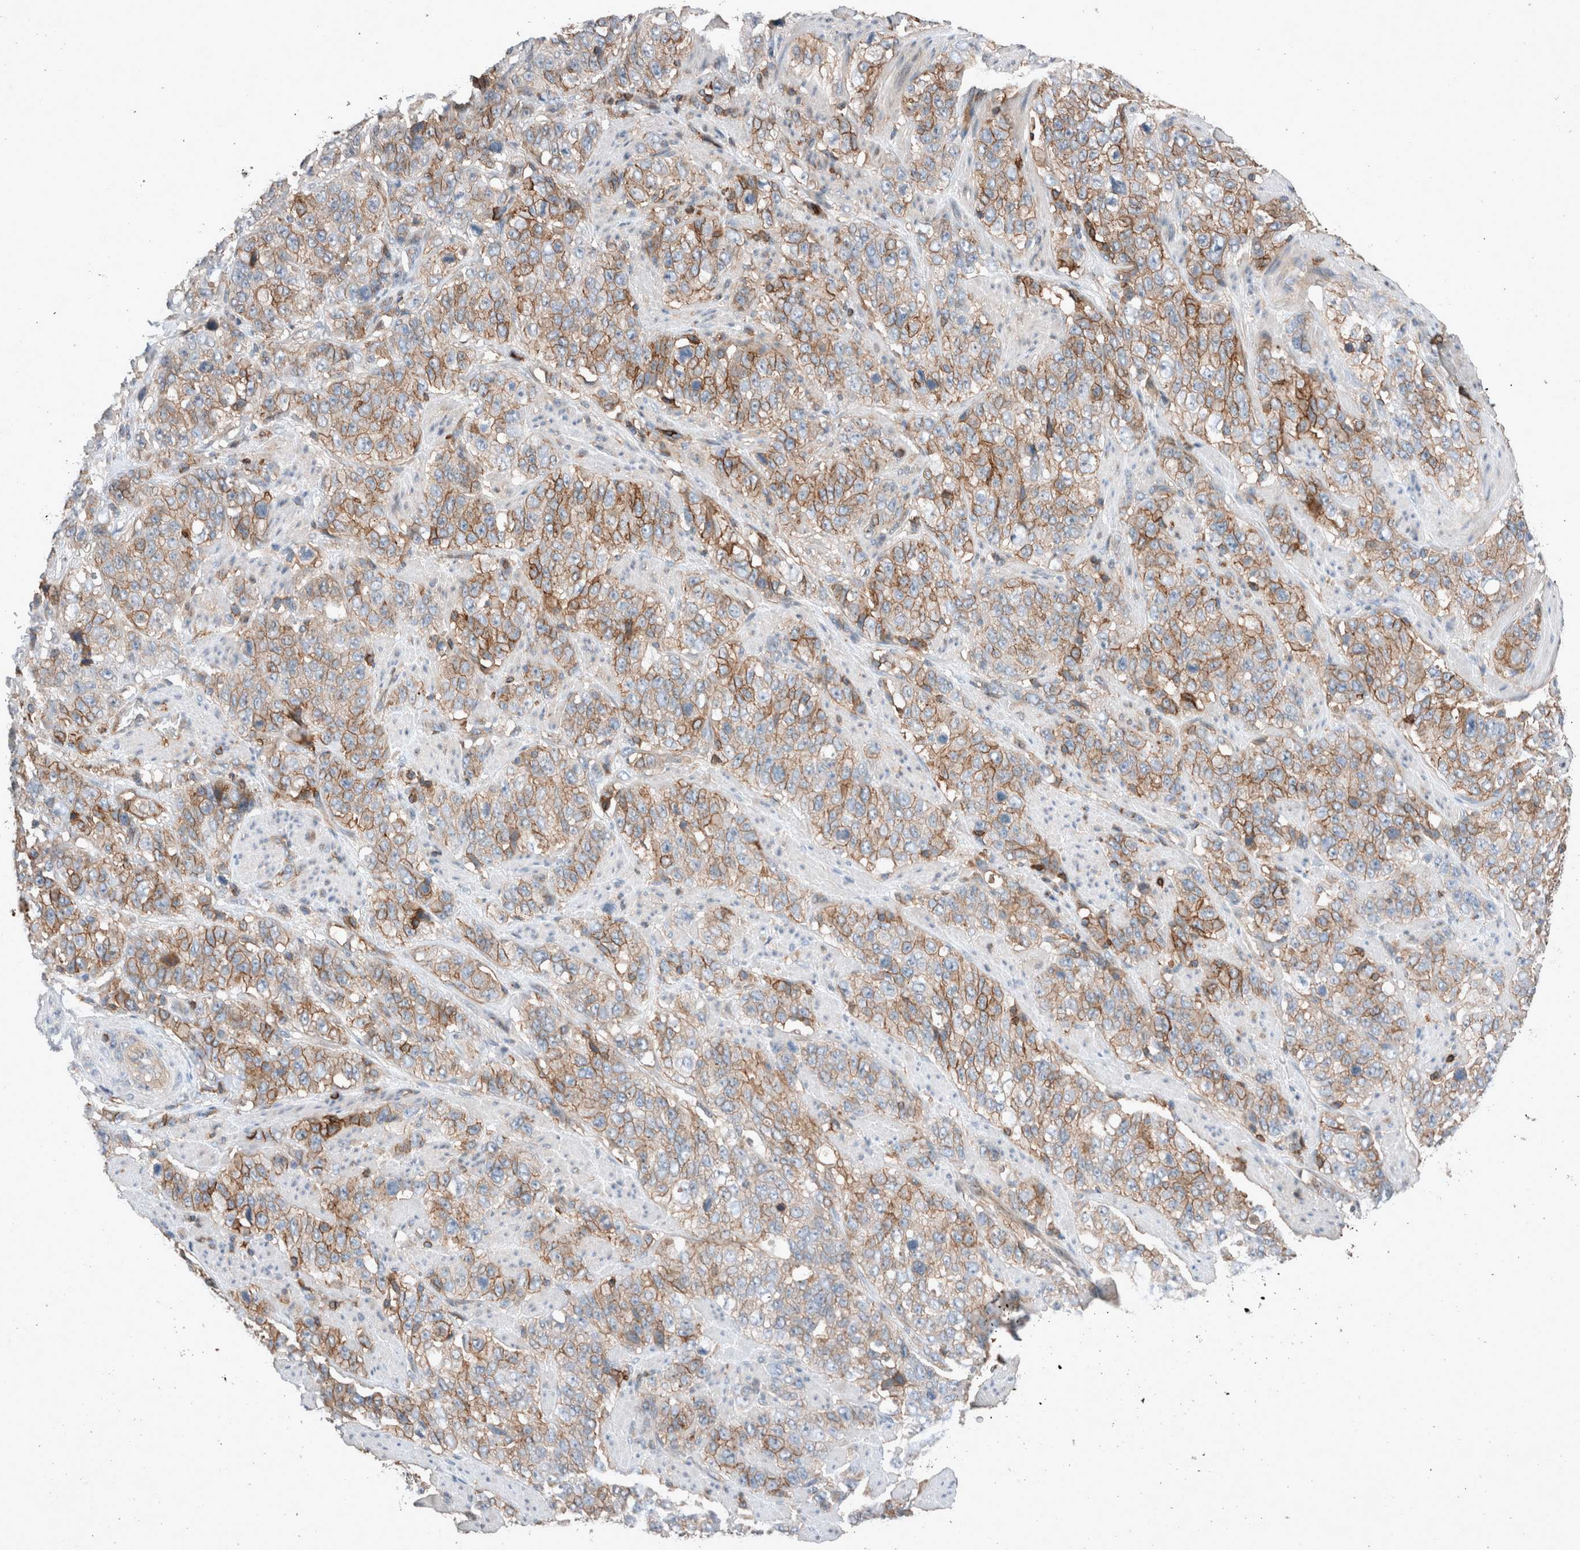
{"staining": {"intensity": "moderate", "quantity": ">75%", "location": "cytoplasmic/membranous"}, "tissue": "stomach cancer", "cell_type": "Tumor cells", "image_type": "cancer", "snomed": [{"axis": "morphology", "description": "Adenocarcinoma, NOS"}, {"axis": "topography", "description": "Stomach"}], "caption": "A brown stain highlights moderate cytoplasmic/membranous positivity of a protein in human stomach cancer (adenocarcinoma) tumor cells. The protein of interest is stained brown, and the nuclei are stained in blue (DAB IHC with brightfield microscopy, high magnification).", "gene": "UGCG", "patient": {"sex": "male", "age": 48}}